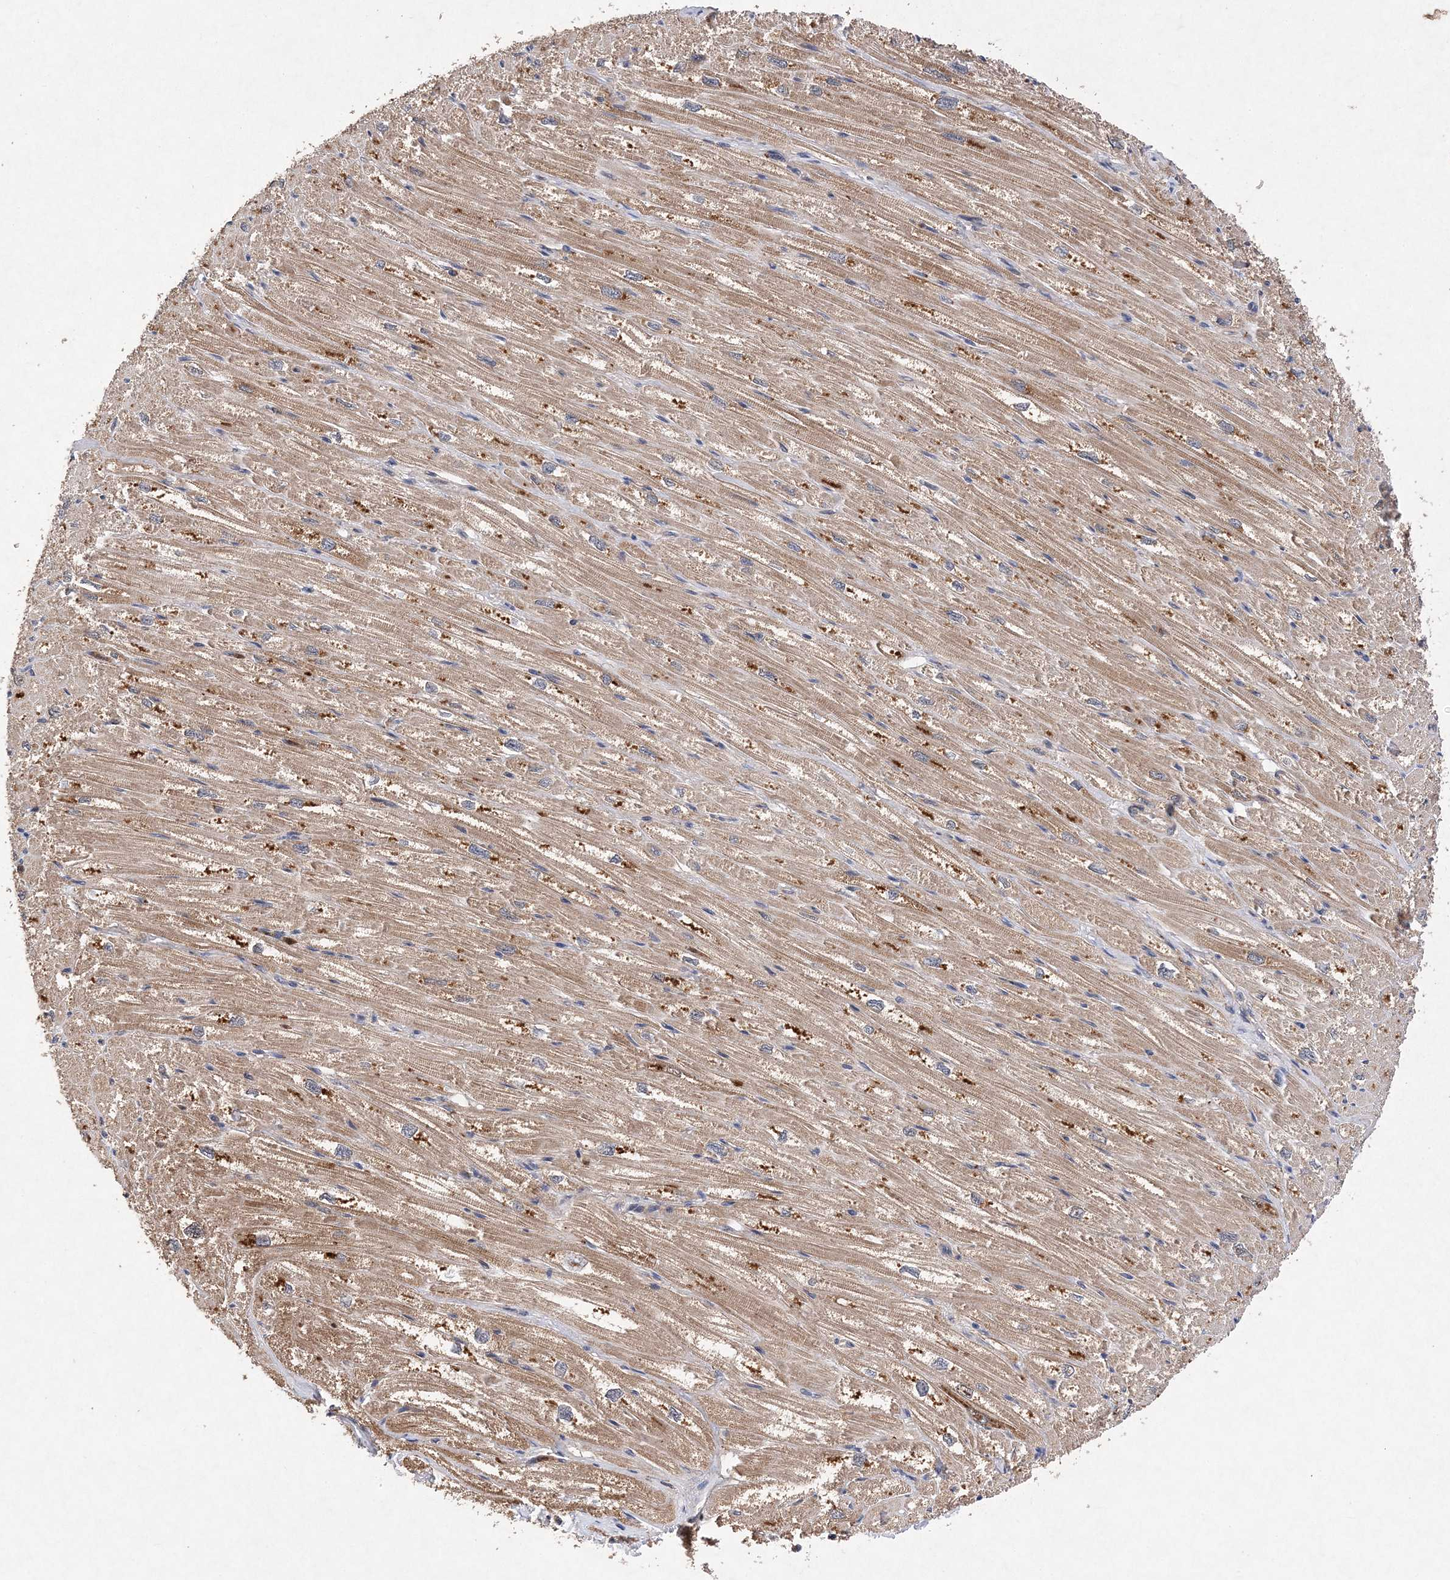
{"staining": {"intensity": "moderate", "quantity": ">75%", "location": "cytoplasmic/membranous"}, "tissue": "heart muscle", "cell_type": "Cardiomyocytes", "image_type": "normal", "snomed": [{"axis": "morphology", "description": "Normal tissue, NOS"}, {"axis": "topography", "description": "Heart"}], "caption": "Cardiomyocytes show medium levels of moderate cytoplasmic/membranous expression in about >75% of cells in normal human heart muscle. Ihc stains the protein of interest in brown and the nuclei are stained blue.", "gene": "PROSER1", "patient": {"sex": "male", "age": 50}}